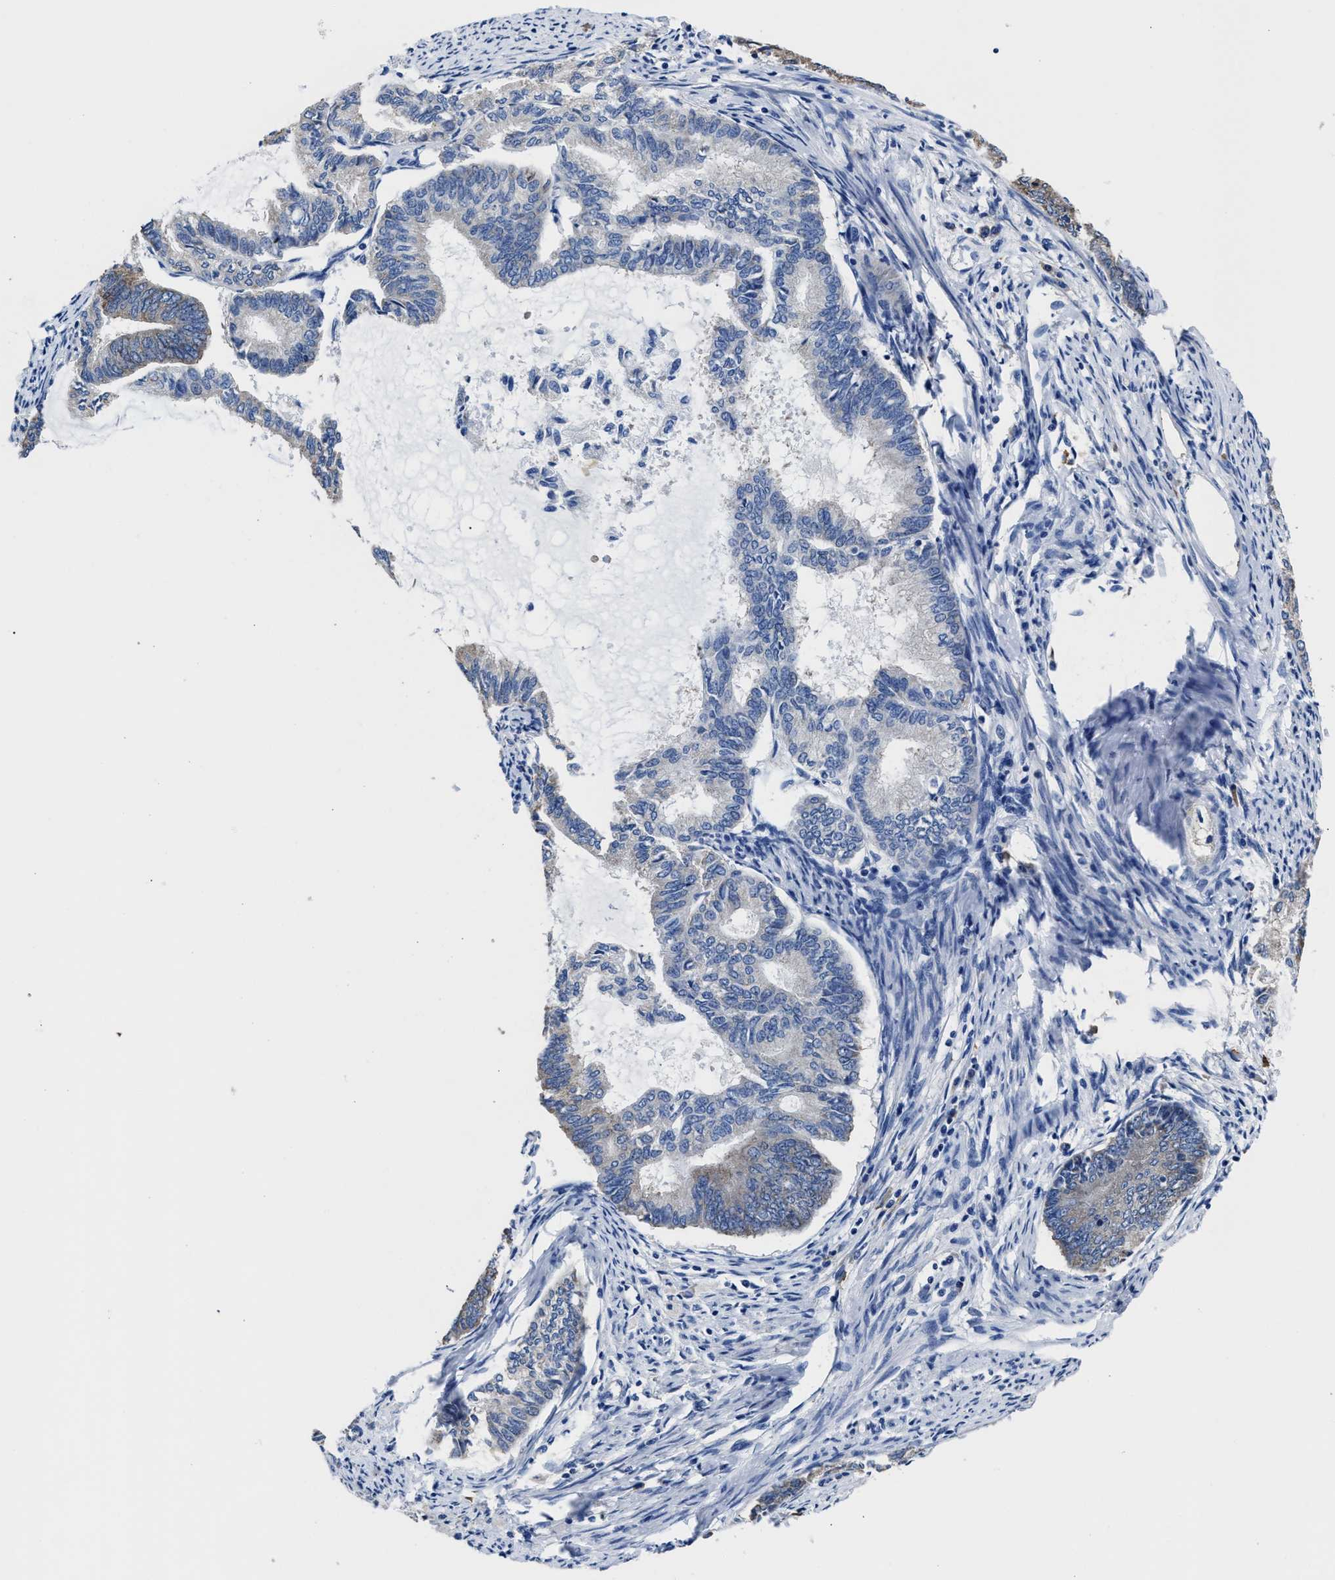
{"staining": {"intensity": "weak", "quantity": "<25%", "location": "cytoplasmic/membranous"}, "tissue": "endometrial cancer", "cell_type": "Tumor cells", "image_type": "cancer", "snomed": [{"axis": "morphology", "description": "Adenocarcinoma, NOS"}, {"axis": "topography", "description": "Endometrium"}], "caption": "The micrograph demonstrates no significant staining in tumor cells of endometrial cancer. Brightfield microscopy of IHC stained with DAB (3,3'-diaminobenzidine) (brown) and hematoxylin (blue), captured at high magnification.", "gene": "SRPK2", "patient": {"sex": "female", "age": 86}}